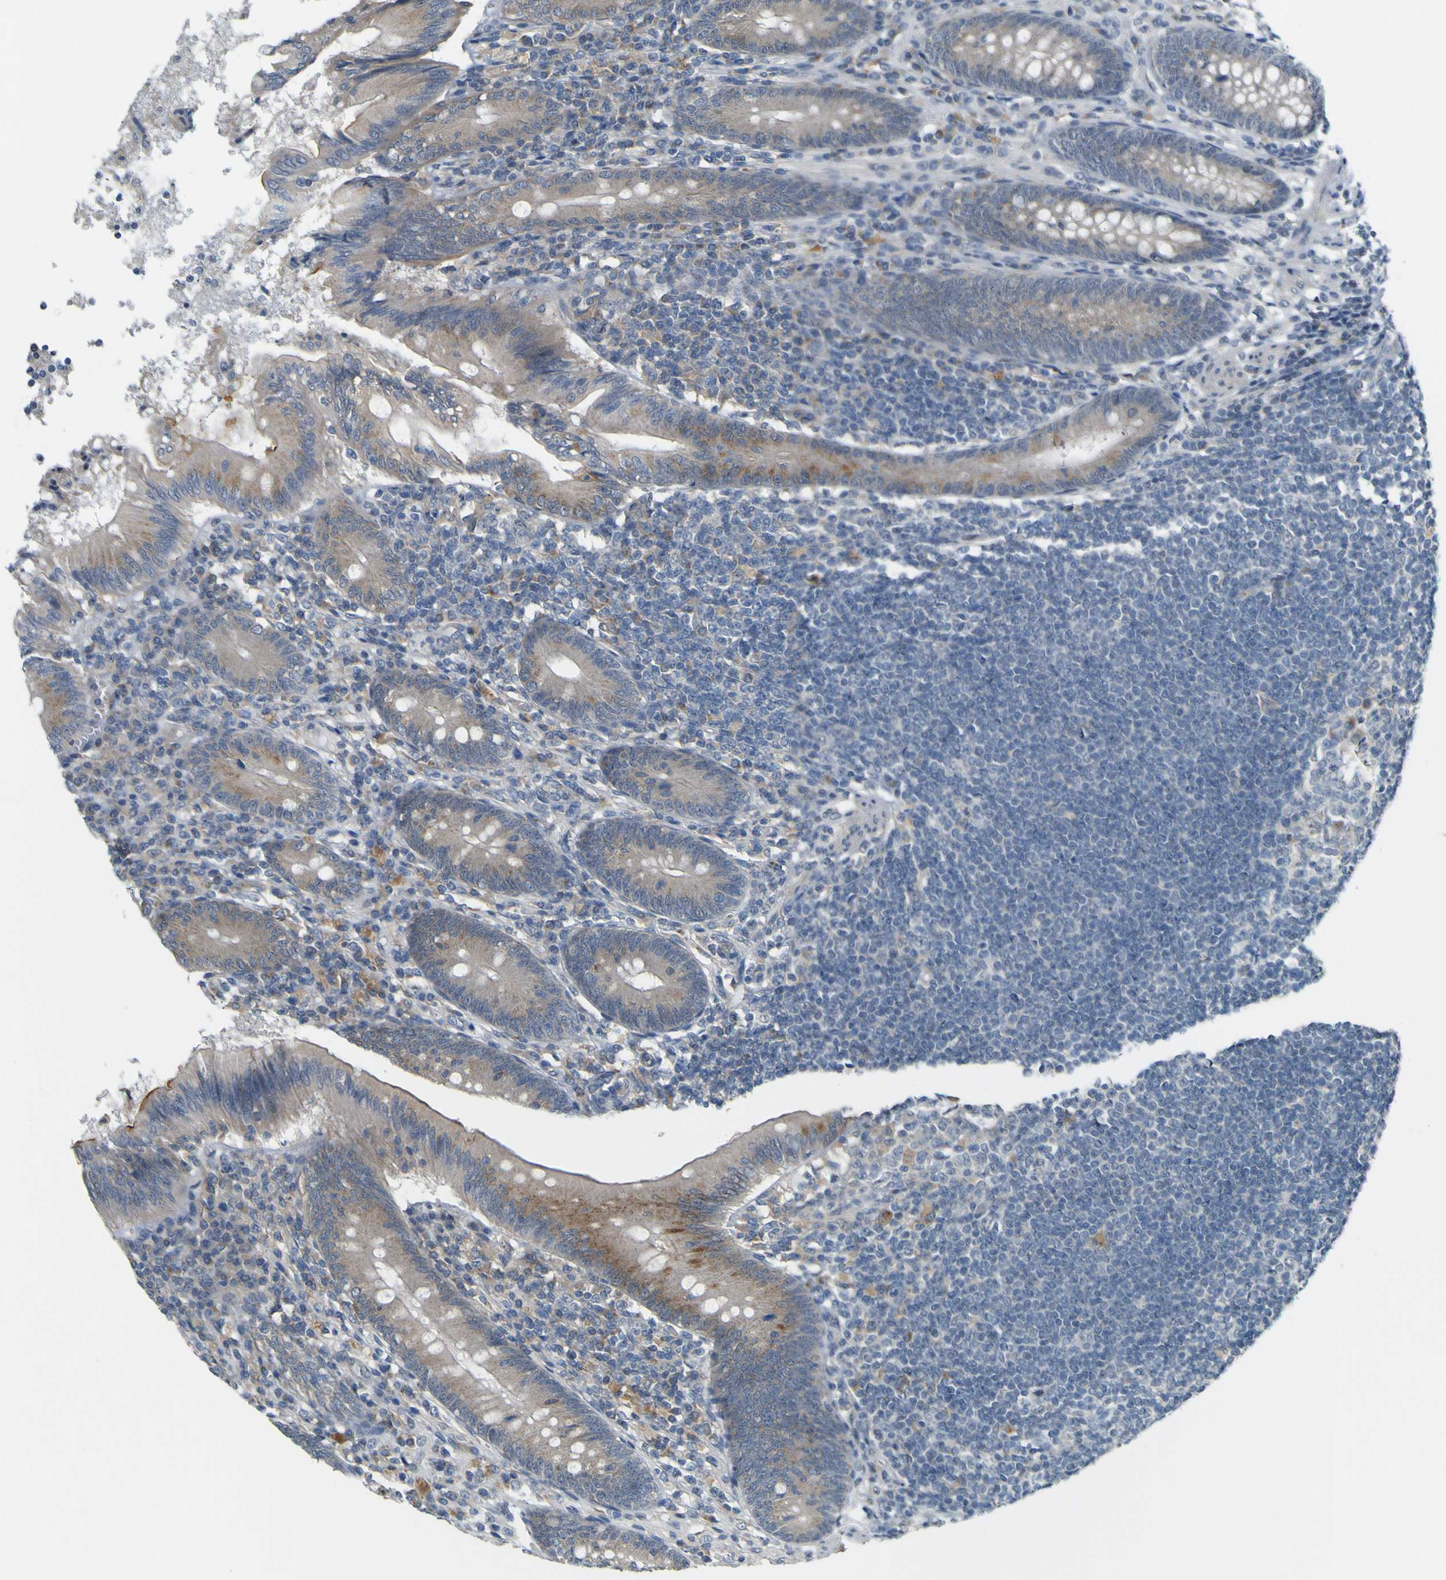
{"staining": {"intensity": "weak", "quantity": ">75%", "location": "cytoplasmic/membranous"}, "tissue": "appendix", "cell_type": "Glandular cells", "image_type": "normal", "snomed": [{"axis": "morphology", "description": "Normal tissue, NOS"}, {"axis": "morphology", "description": "Inflammation, NOS"}, {"axis": "topography", "description": "Appendix"}], "caption": "High-magnification brightfield microscopy of unremarkable appendix stained with DAB (brown) and counterstained with hematoxylin (blue). glandular cells exhibit weak cytoplasmic/membranous expression is present in about>75% of cells.", "gene": "IGF2R", "patient": {"sex": "male", "age": 46}}